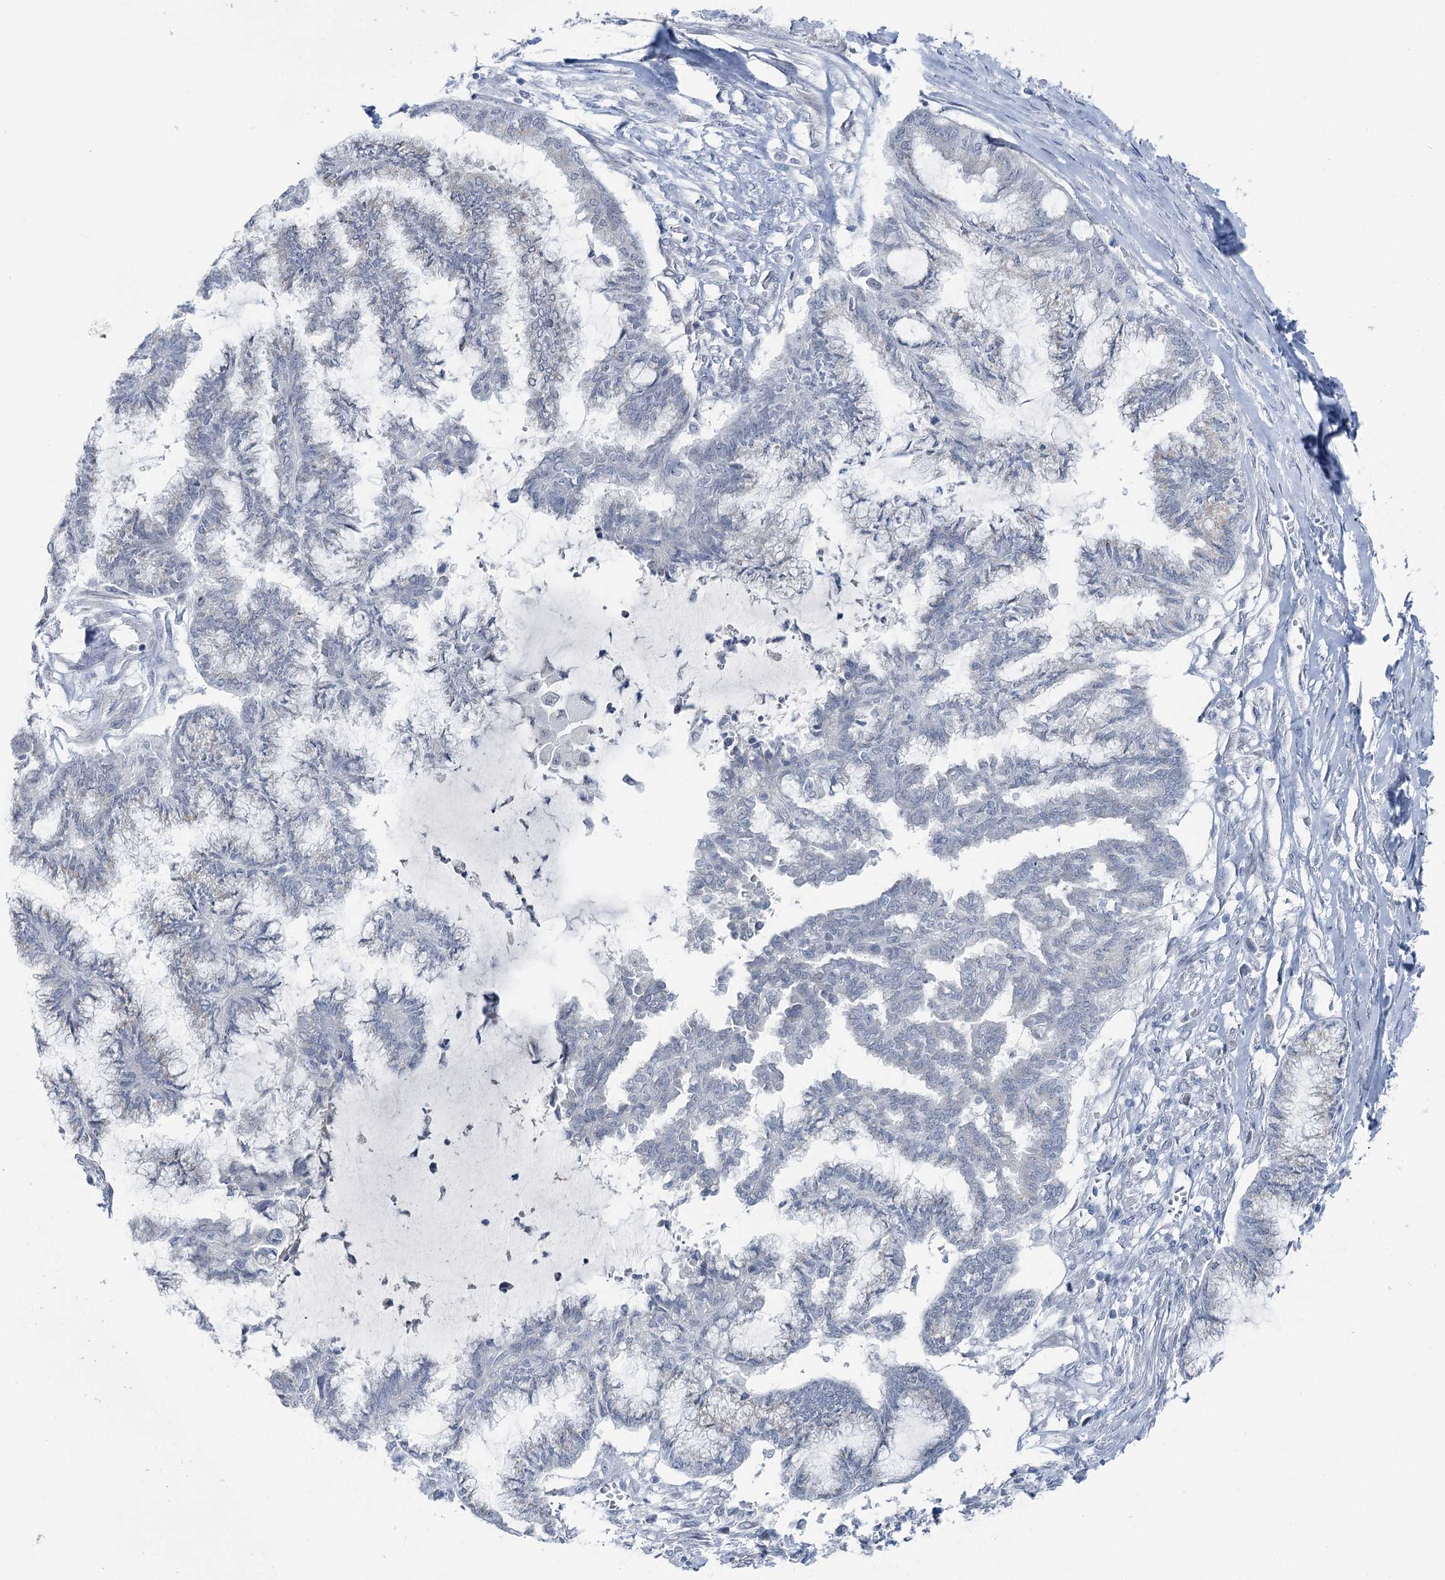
{"staining": {"intensity": "negative", "quantity": "none", "location": "none"}, "tissue": "endometrial cancer", "cell_type": "Tumor cells", "image_type": "cancer", "snomed": [{"axis": "morphology", "description": "Adenocarcinoma, NOS"}, {"axis": "topography", "description": "Endometrium"}], "caption": "Image shows no protein staining in tumor cells of endometrial cancer (adenocarcinoma) tissue. Nuclei are stained in blue.", "gene": "STEEP1", "patient": {"sex": "female", "age": 86}}